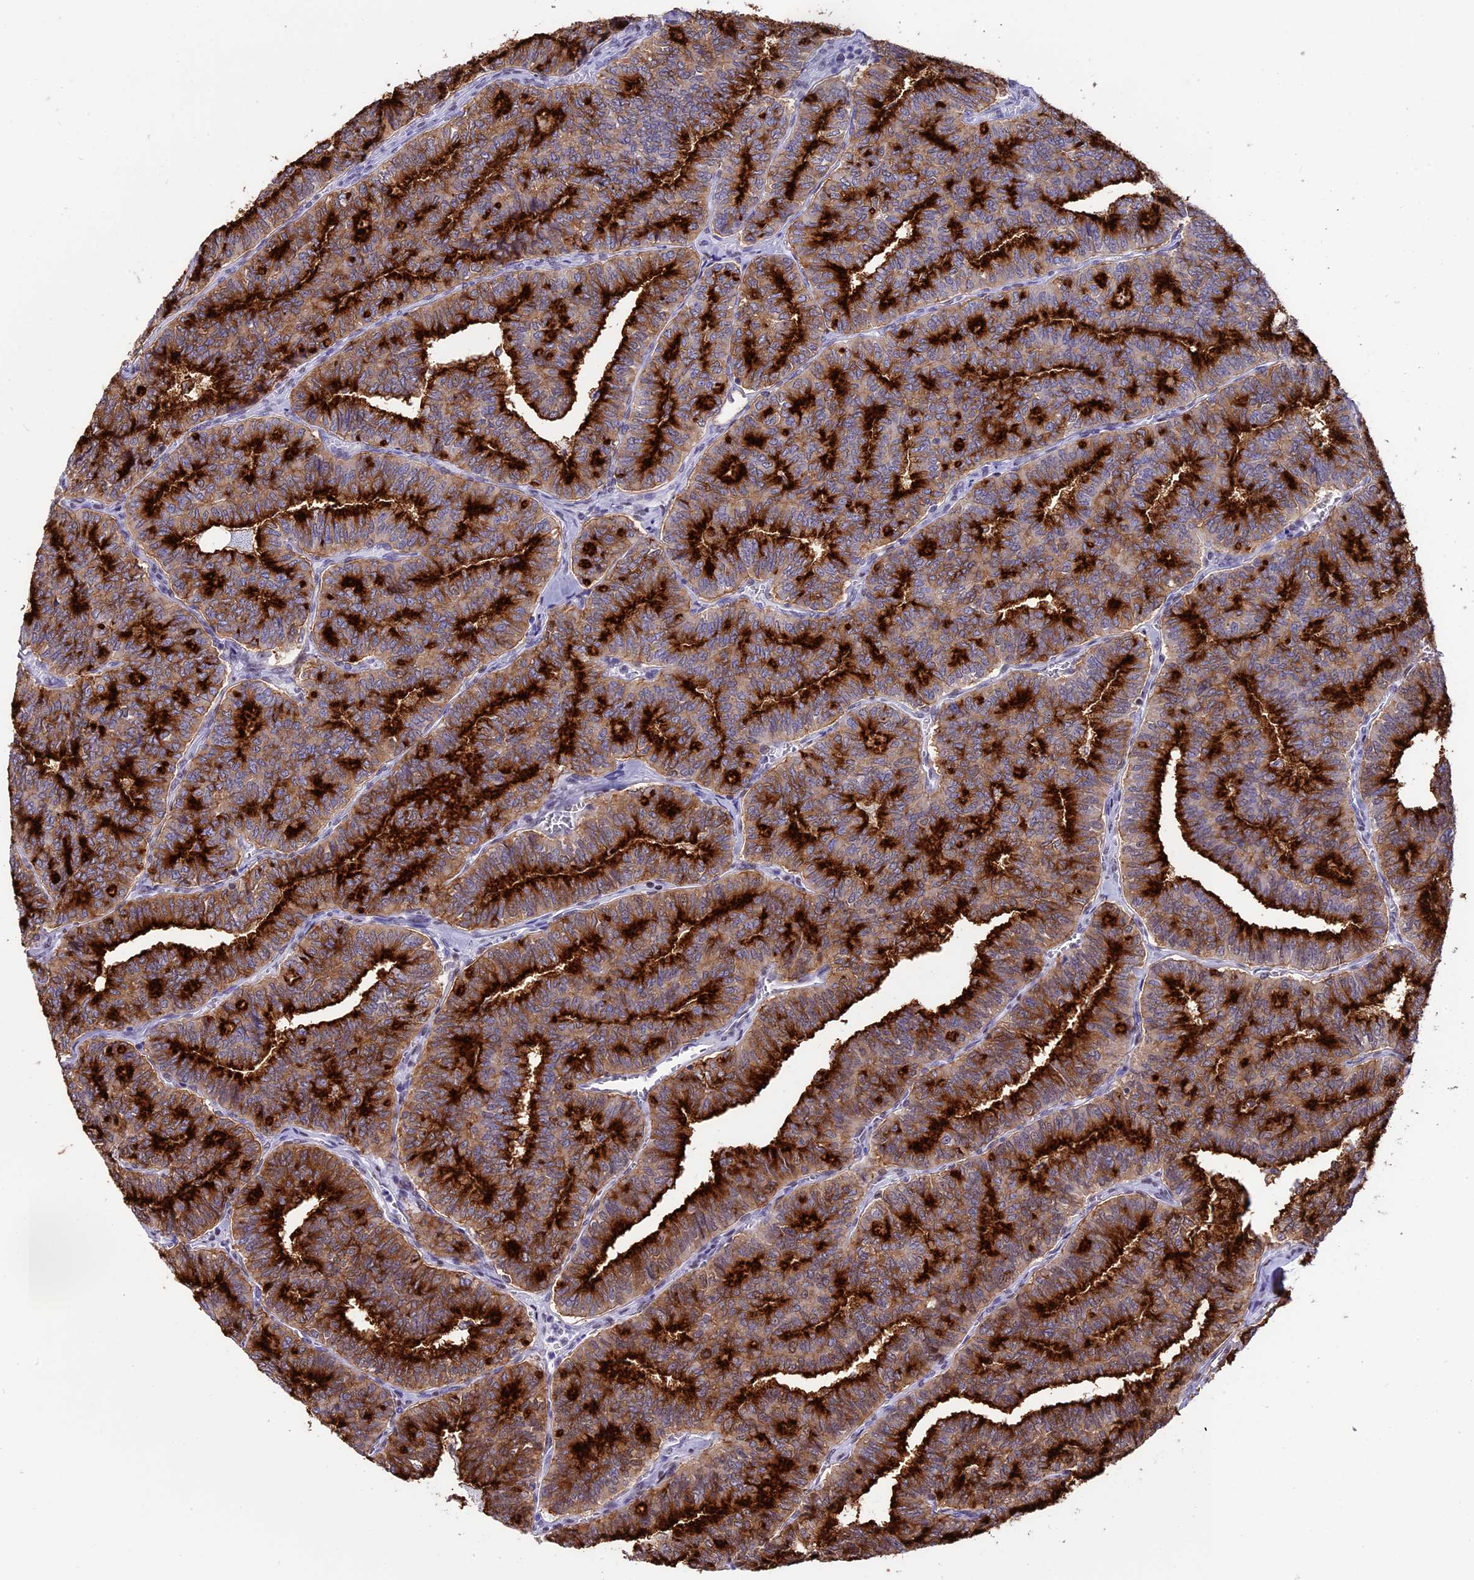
{"staining": {"intensity": "strong", "quantity": ">75%", "location": "cytoplasmic/membranous"}, "tissue": "thyroid cancer", "cell_type": "Tumor cells", "image_type": "cancer", "snomed": [{"axis": "morphology", "description": "Papillary adenocarcinoma, NOS"}, {"axis": "topography", "description": "Thyroid gland"}], "caption": "The image exhibits staining of thyroid papillary adenocarcinoma, revealing strong cytoplasmic/membranous protein positivity (brown color) within tumor cells.", "gene": "SPIRE2", "patient": {"sex": "female", "age": 35}}